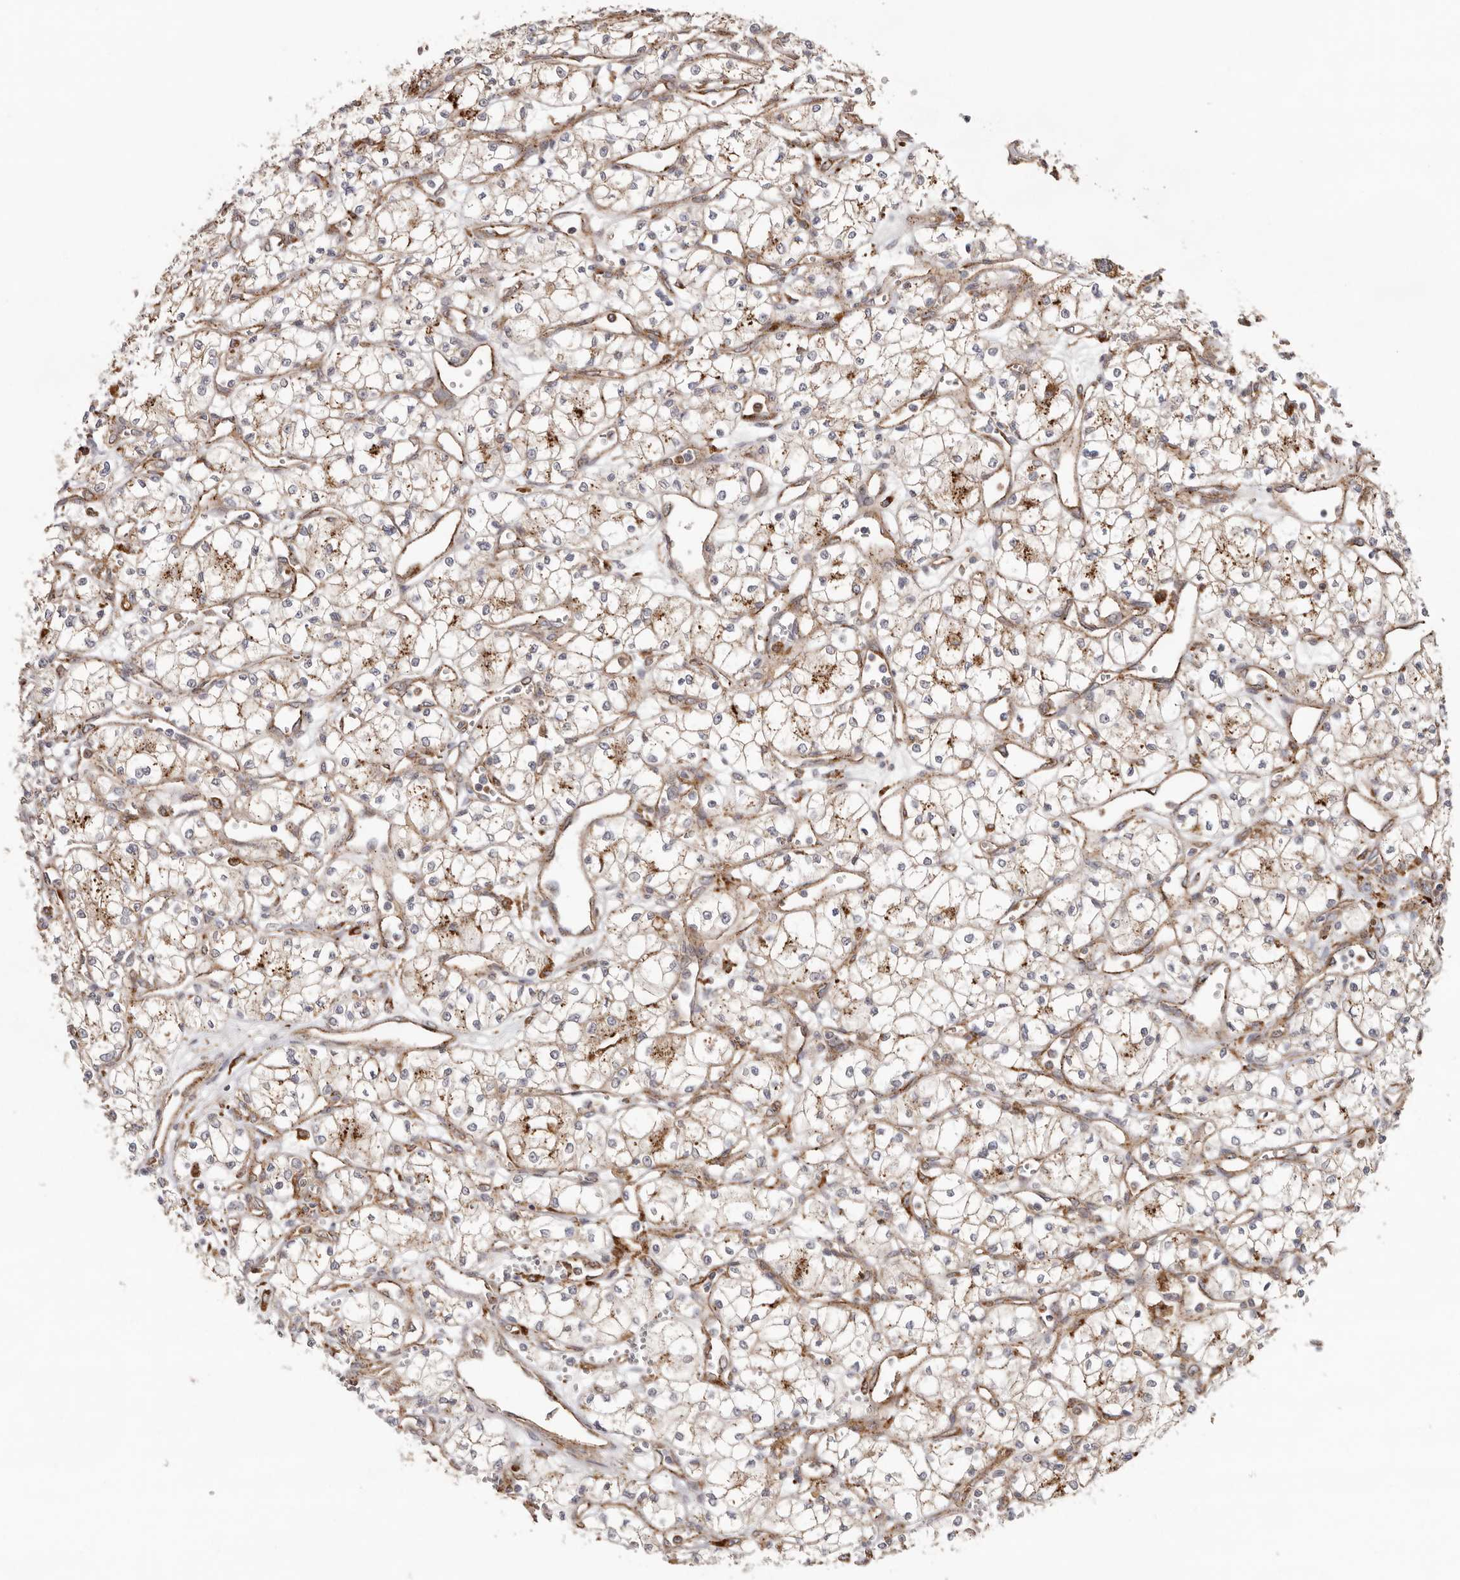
{"staining": {"intensity": "moderate", "quantity": "25%-75%", "location": "cytoplasmic/membranous"}, "tissue": "renal cancer", "cell_type": "Tumor cells", "image_type": "cancer", "snomed": [{"axis": "morphology", "description": "Adenocarcinoma, NOS"}, {"axis": "topography", "description": "Kidney"}], "caption": "IHC image of human renal adenocarcinoma stained for a protein (brown), which shows medium levels of moderate cytoplasmic/membranous staining in about 25%-75% of tumor cells.", "gene": "GRN", "patient": {"sex": "male", "age": 59}}